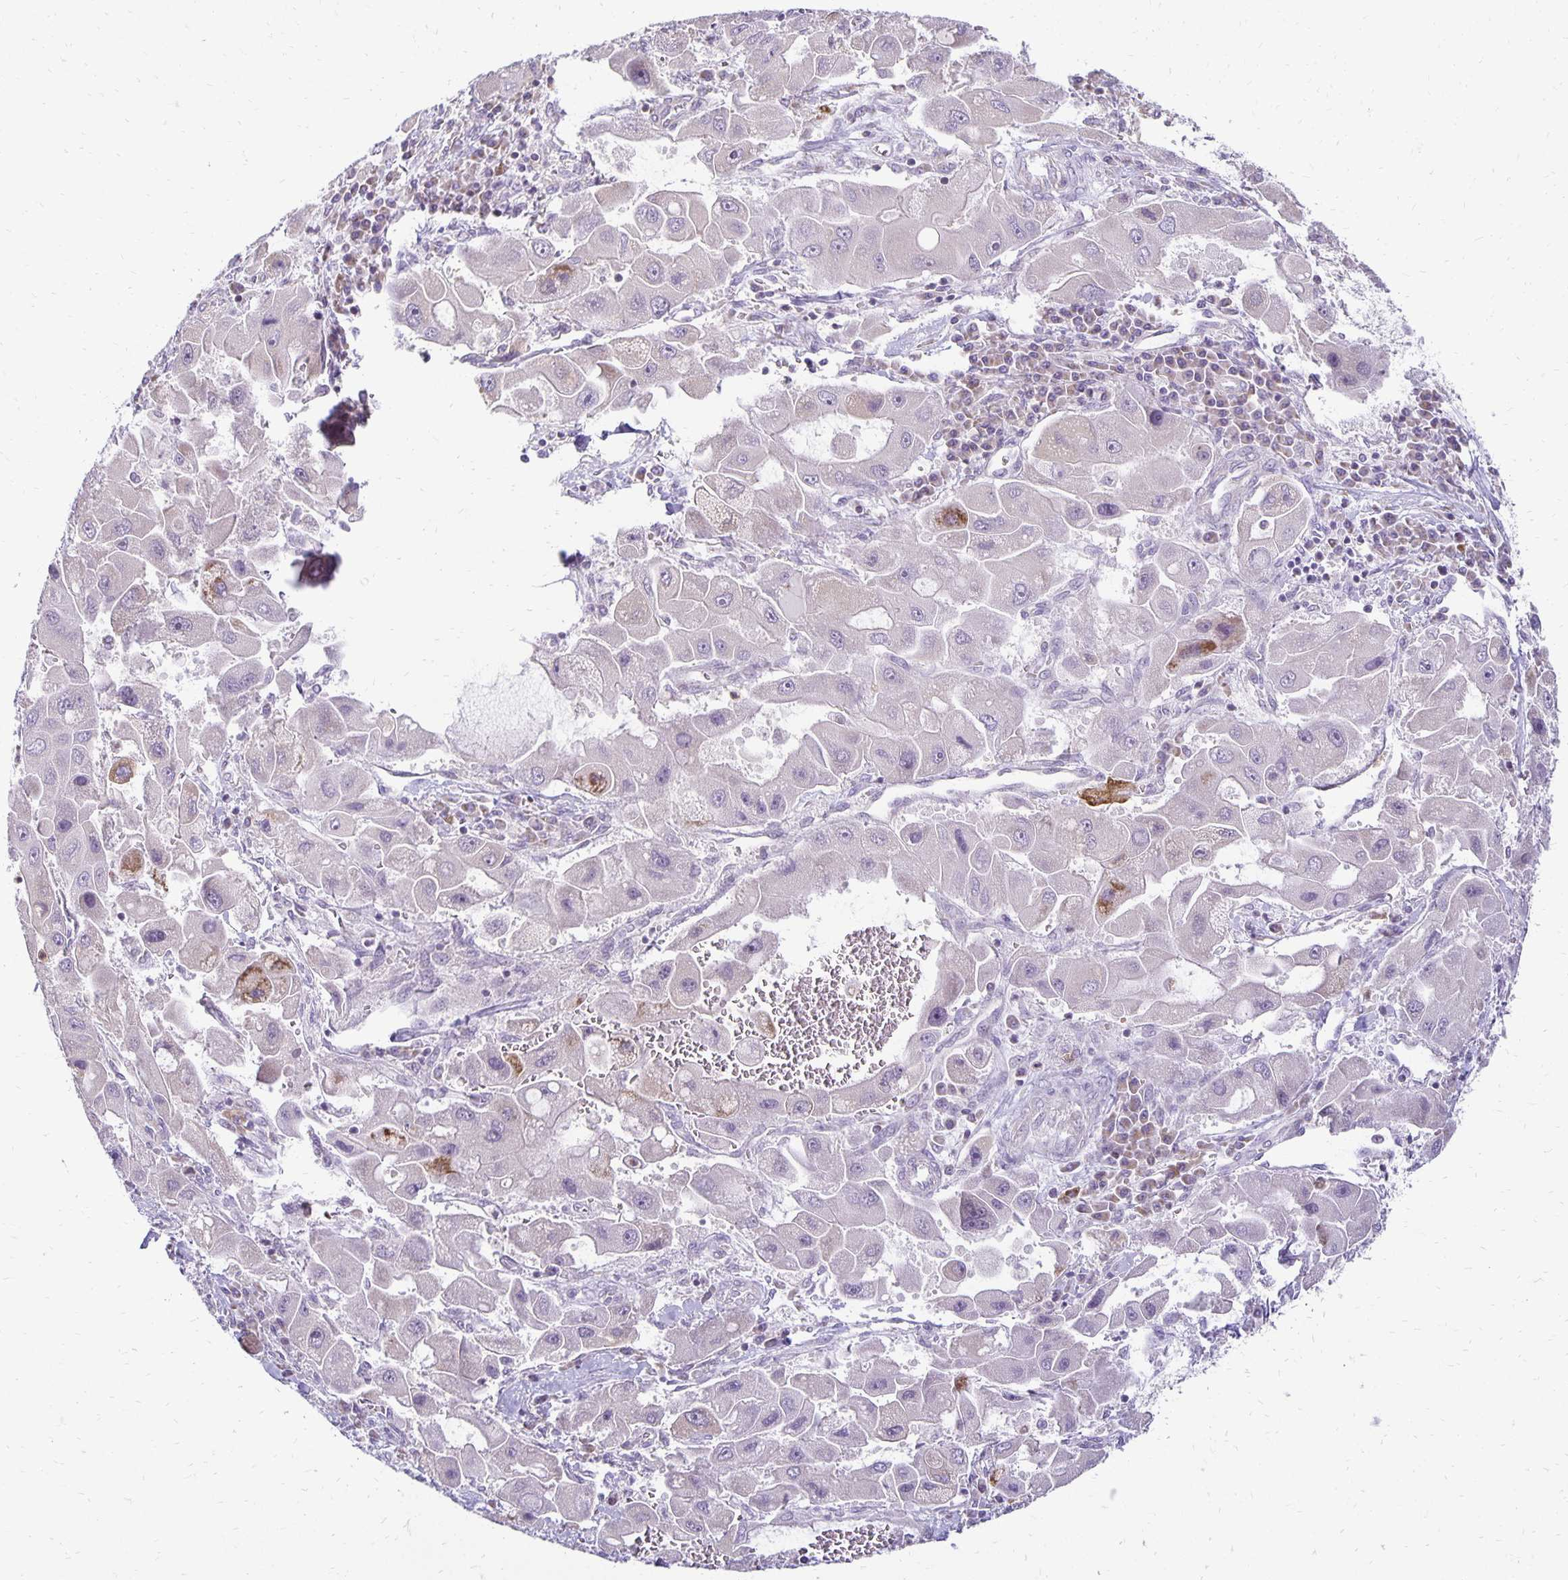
{"staining": {"intensity": "moderate", "quantity": "<25%", "location": "cytoplasmic/membranous"}, "tissue": "liver cancer", "cell_type": "Tumor cells", "image_type": "cancer", "snomed": [{"axis": "morphology", "description": "Carcinoma, Hepatocellular, NOS"}, {"axis": "topography", "description": "Liver"}], "caption": "This image demonstrates liver cancer (hepatocellular carcinoma) stained with immunohistochemistry (IHC) to label a protein in brown. The cytoplasmic/membranous of tumor cells show moderate positivity for the protein. Nuclei are counter-stained blue.", "gene": "FN3K", "patient": {"sex": "male", "age": 24}}